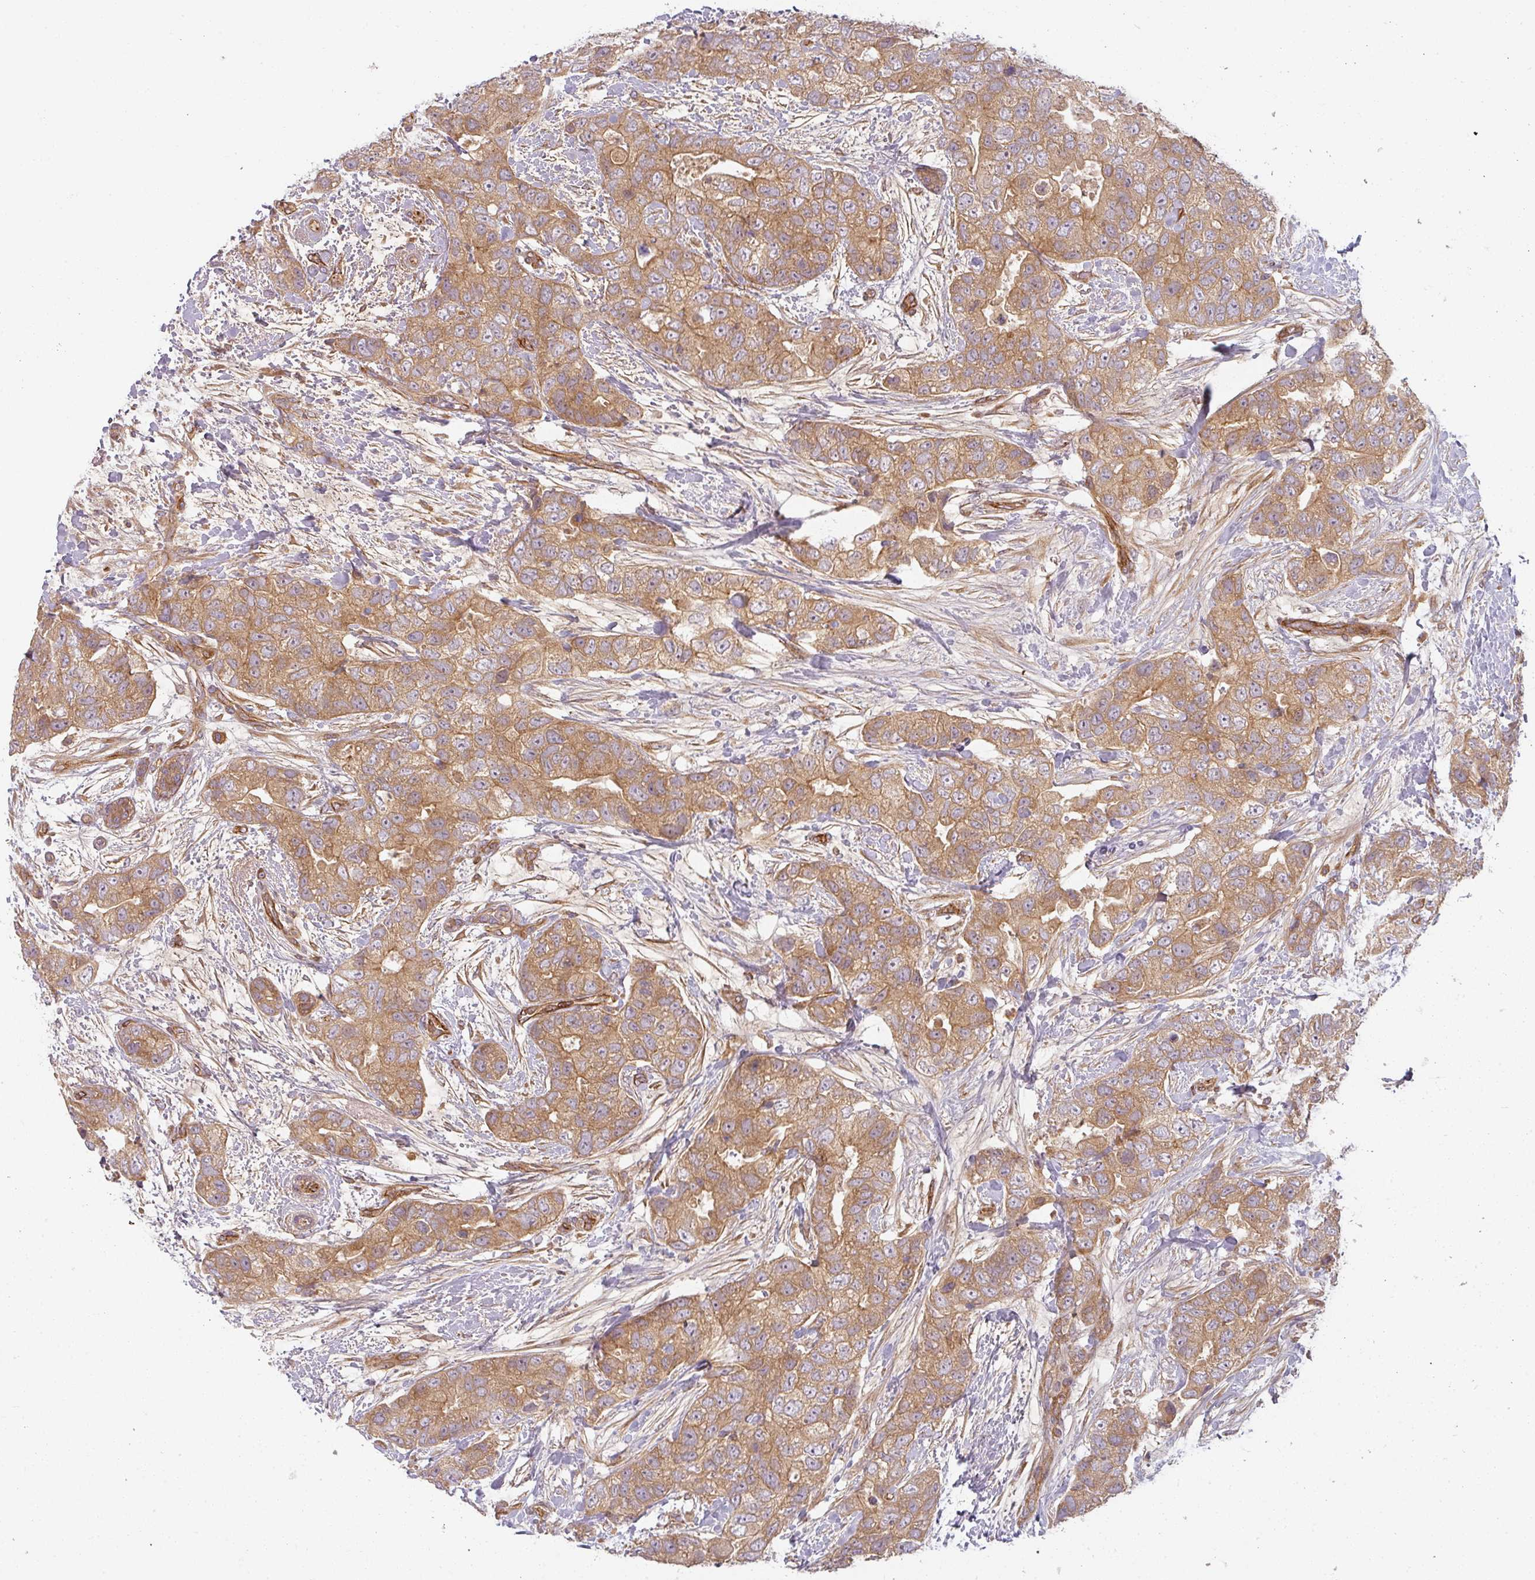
{"staining": {"intensity": "moderate", "quantity": ">75%", "location": "cytoplasmic/membranous"}, "tissue": "breast cancer", "cell_type": "Tumor cells", "image_type": "cancer", "snomed": [{"axis": "morphology", "description": "Duct carcinoma"}, {"axis": "topography", "description": "Breast"}], "caption": "High-magnification brightfield microscopy of infiltrating ductal carcinoma (breast) stained with DAB (3,3'-diaminobenzidine) (brown) and counterstained with hematoxylin (blue). tumor cells exhibit moderate cytoplasmic/membranous positivity is appreciated in approximately>75% of cells.", "gene": "CNOT1", "patient": {"sex": "female", "age": 62}}